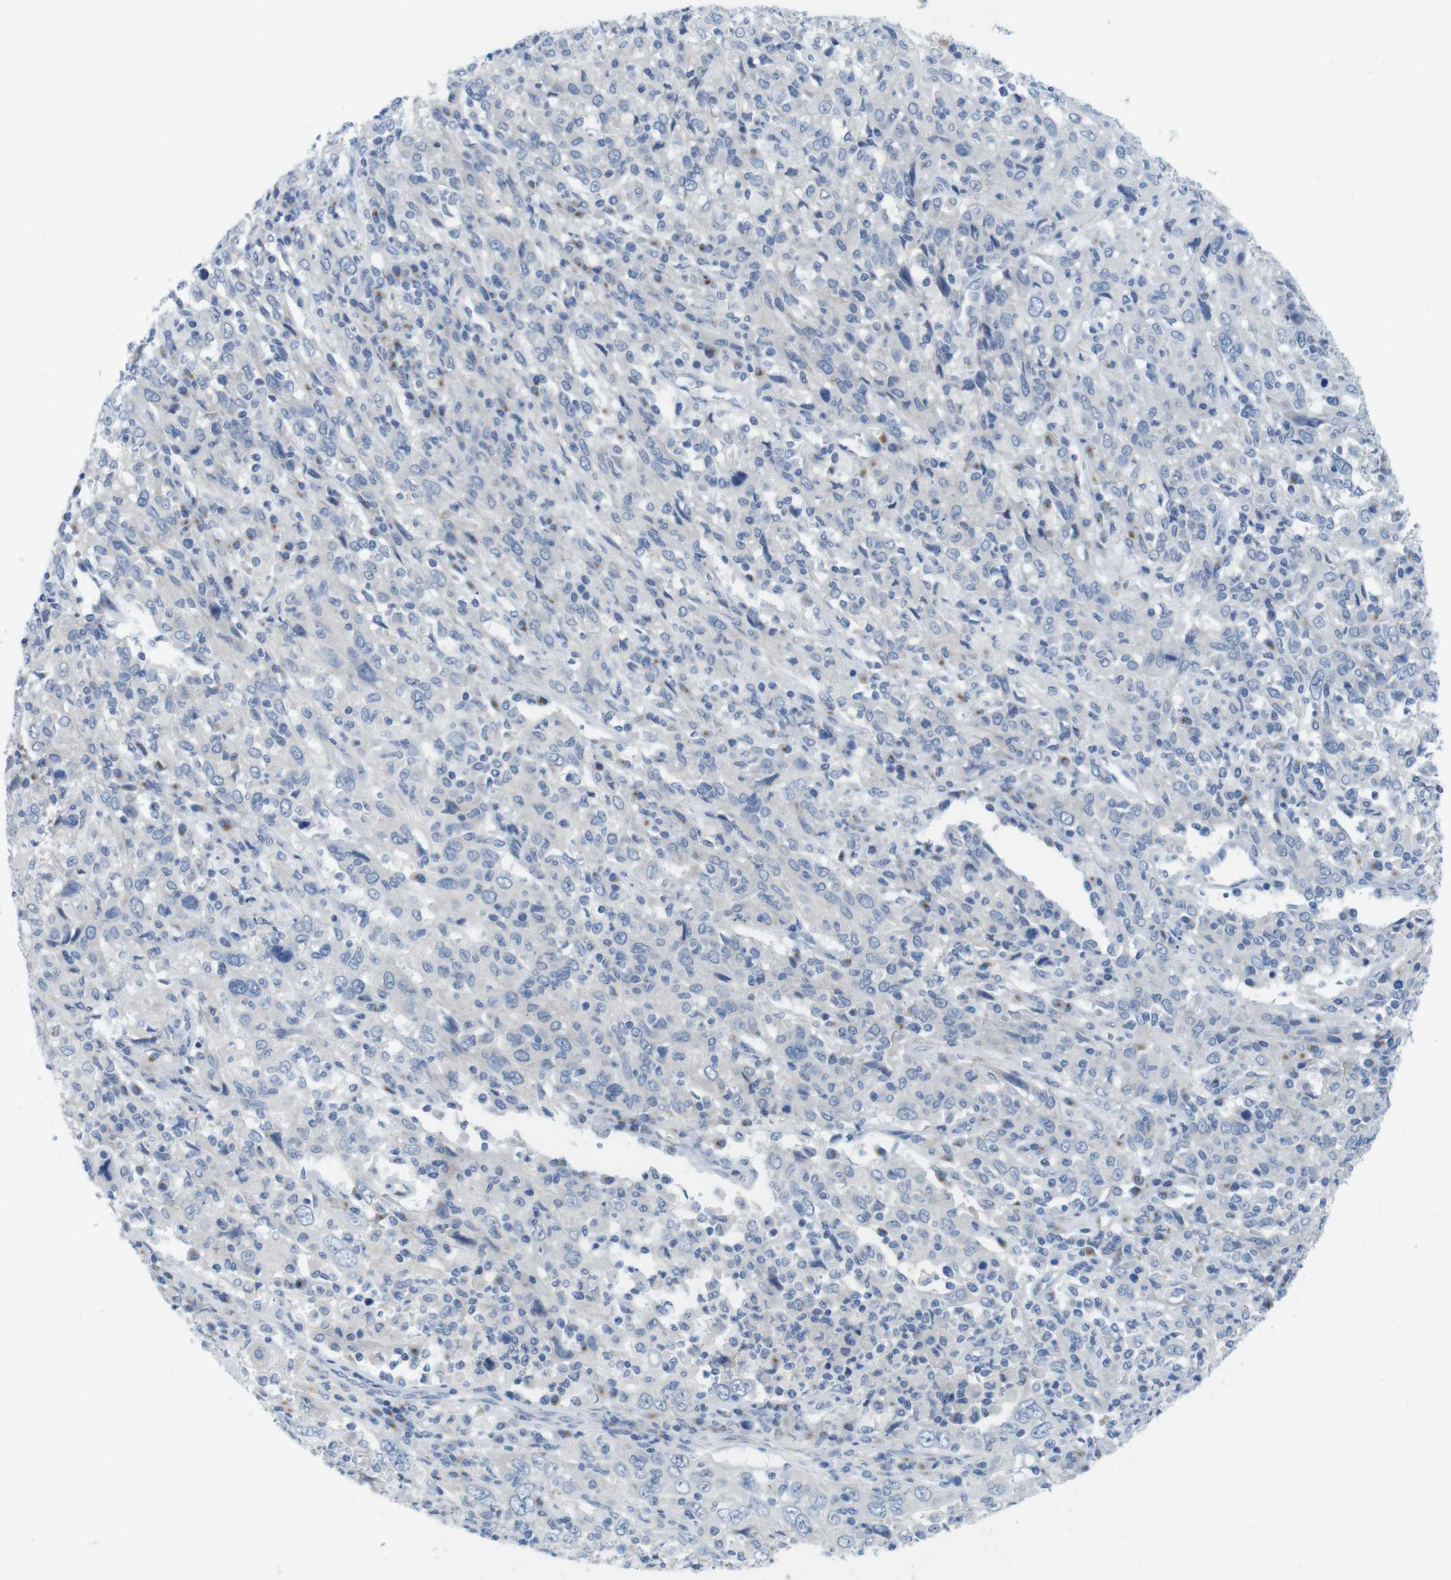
{"staining": {"intensity": "negative", "quantity": "none", "location": "none"}, "tissue": "cervical cancer", "cell_type": "Tumor cells", "image_type": "cancer", "snomed": [{"axis": "morphology", "description": "Squamous cell carcinoma, NOS"}, {"axis": "topography", "description": "Cervix"}], "caption": "This is an immunohistochemistry histopathology image of squamous cell carcinoma (cervical). There is no positivity in tumor cells.", "gene": "GOLGA2", "patient": {"sex": "female", "age": 46}}